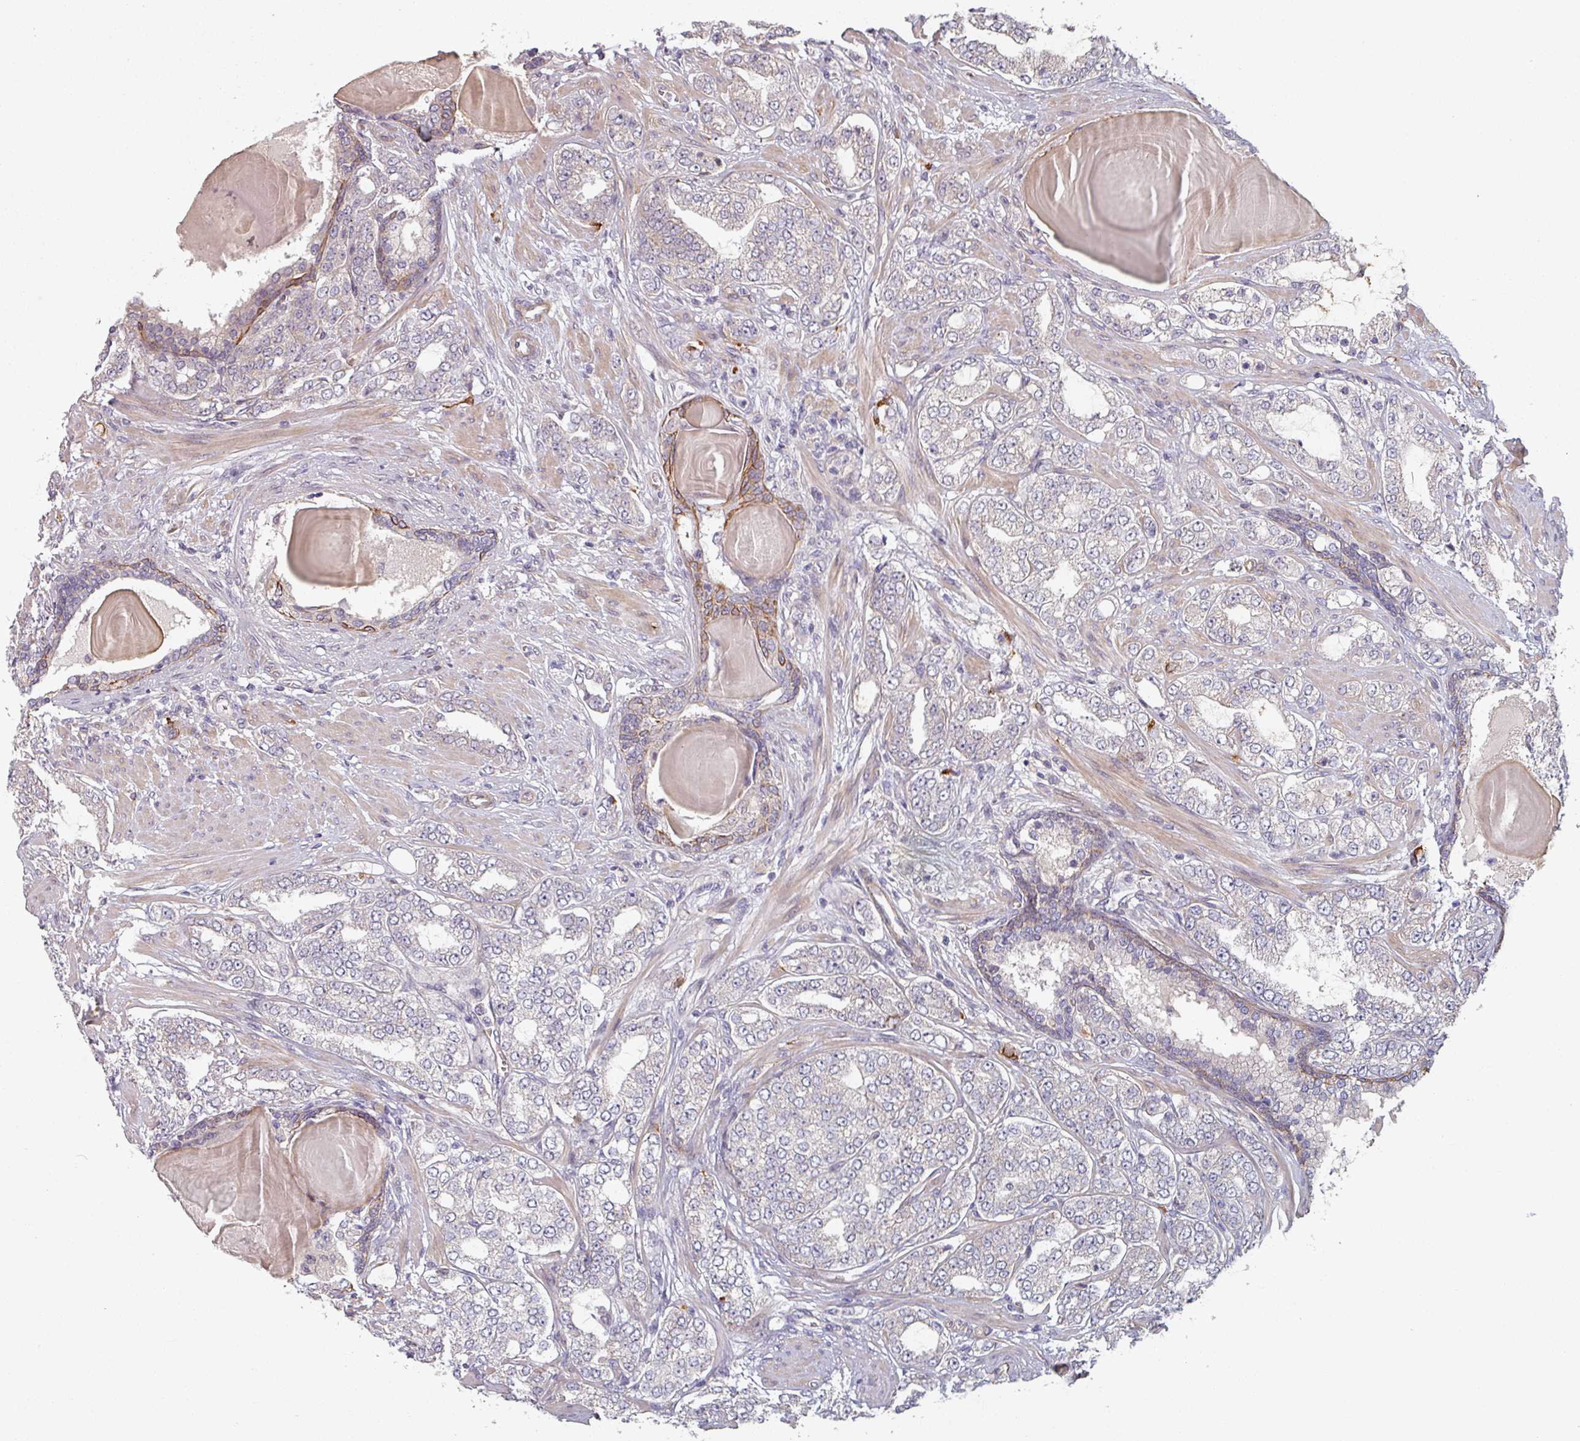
{"staining": {"intensity": "negative", "quantity": "none", "location": "none"}, "tissue": "prostate cancer", "cell_type": "Tumor cells", "image_type": "cancer", "snomed": [{"axis": "morphology", "description": "Adenocarcinoma, High grade"}, {"axis": "topography", "description": "Prostate"}], "caption": "This is a histopathology image of IHC staining of adenocarcinoma (high-grade) (prostate), which shows no staining in tumor cells. (DAB immunohistochemistry (IHC) with hematoxylin counter stain).", "gene": "C4BPB", "patient": {"sex": "male", "age": 64}}